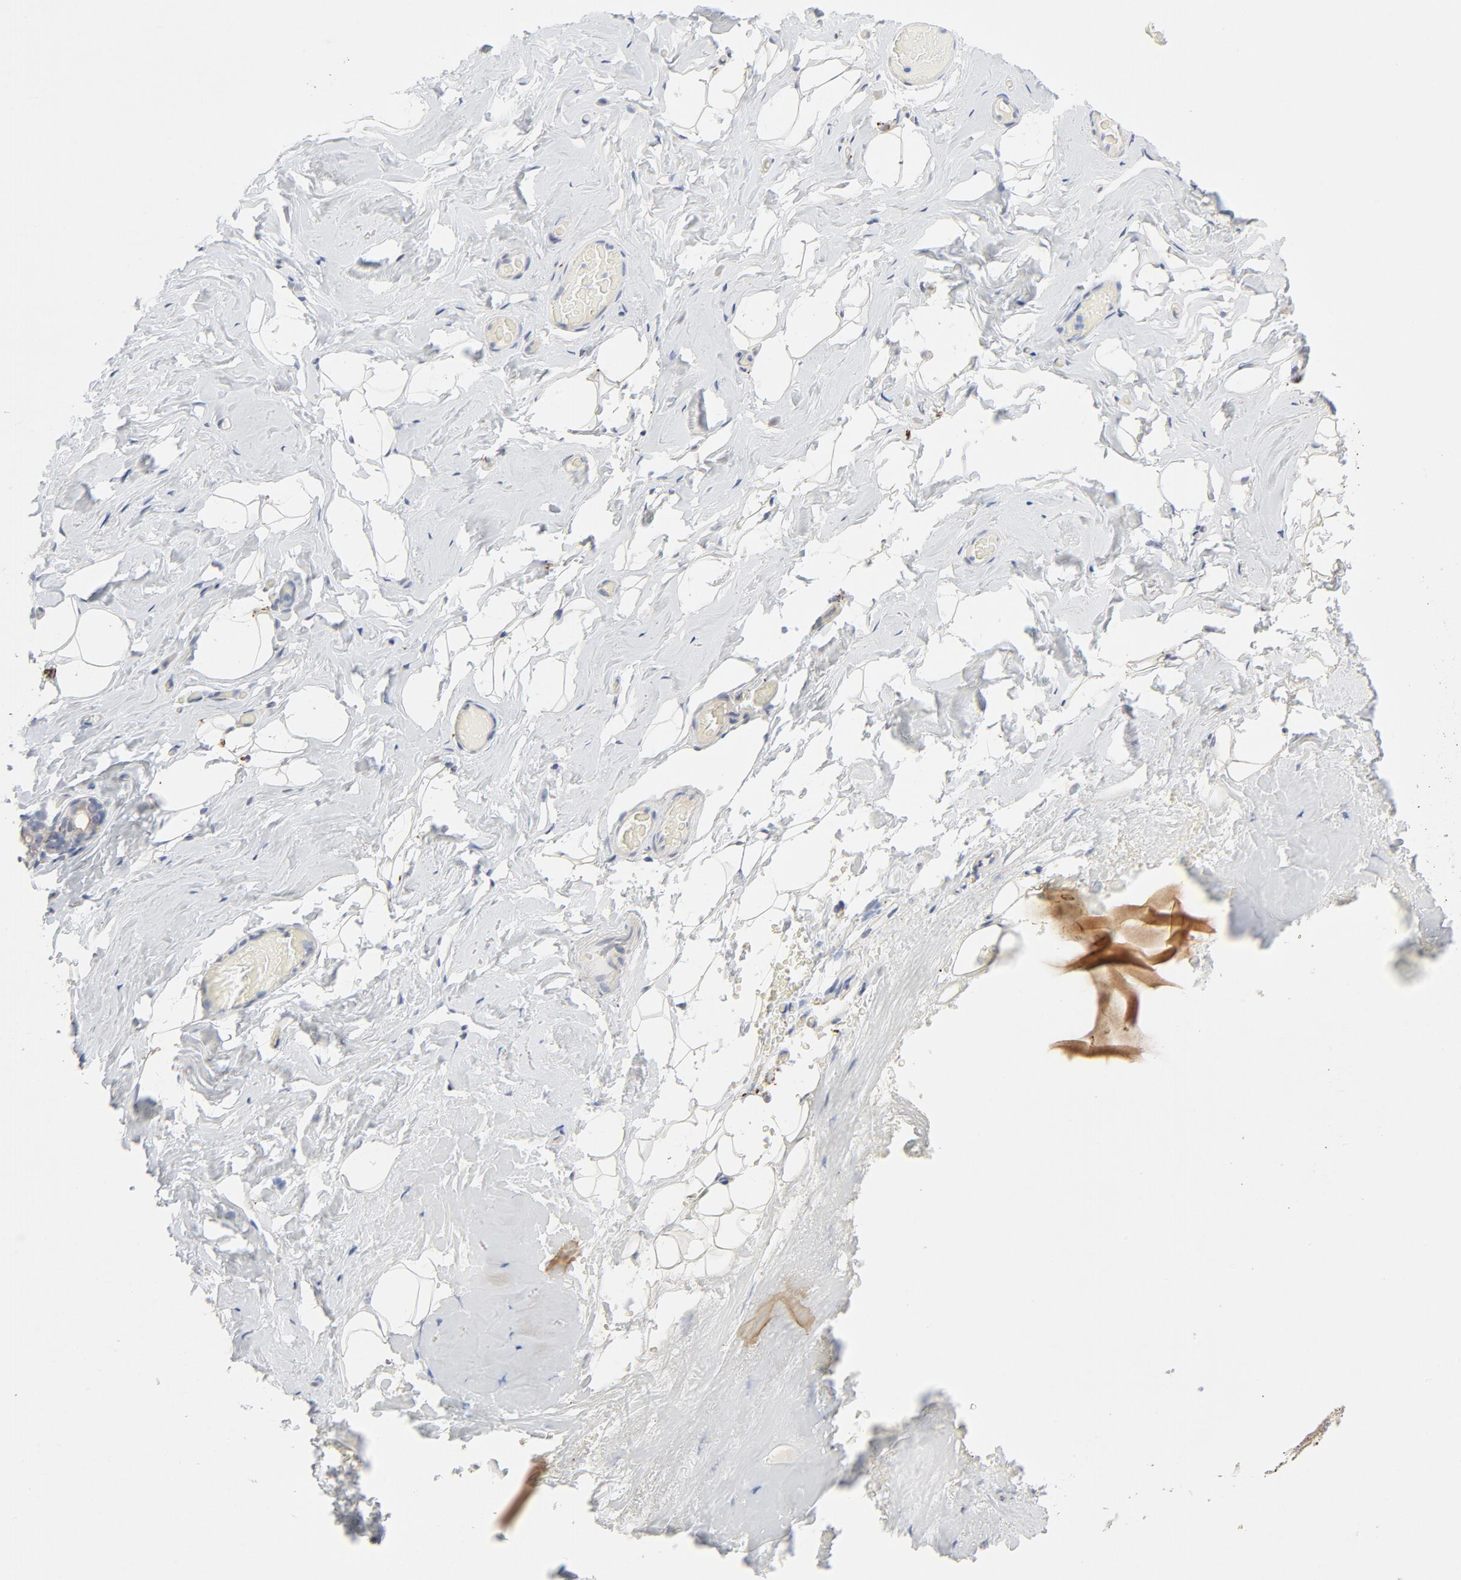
{"staining": {"intensity": "negative", "quantity": "none", "location": "none"}, "tissue": "breast", "cell_type": "Adipocytes", "image_type": "normal", "snomed": [{"axis": "morphology", "description": "Normal tissue, NOS"}, {"axis": "topography", "description": "Breast"}, {"axis": "topography", "description": "Soft tissue"}], "caption": "Immunohistochemistry of normal human breast exhibits no staining in adipocytes. (DAB IHC, high magnification).", "gene": "MAGEB17", "patient": {"sex": "female", "age": 75}}